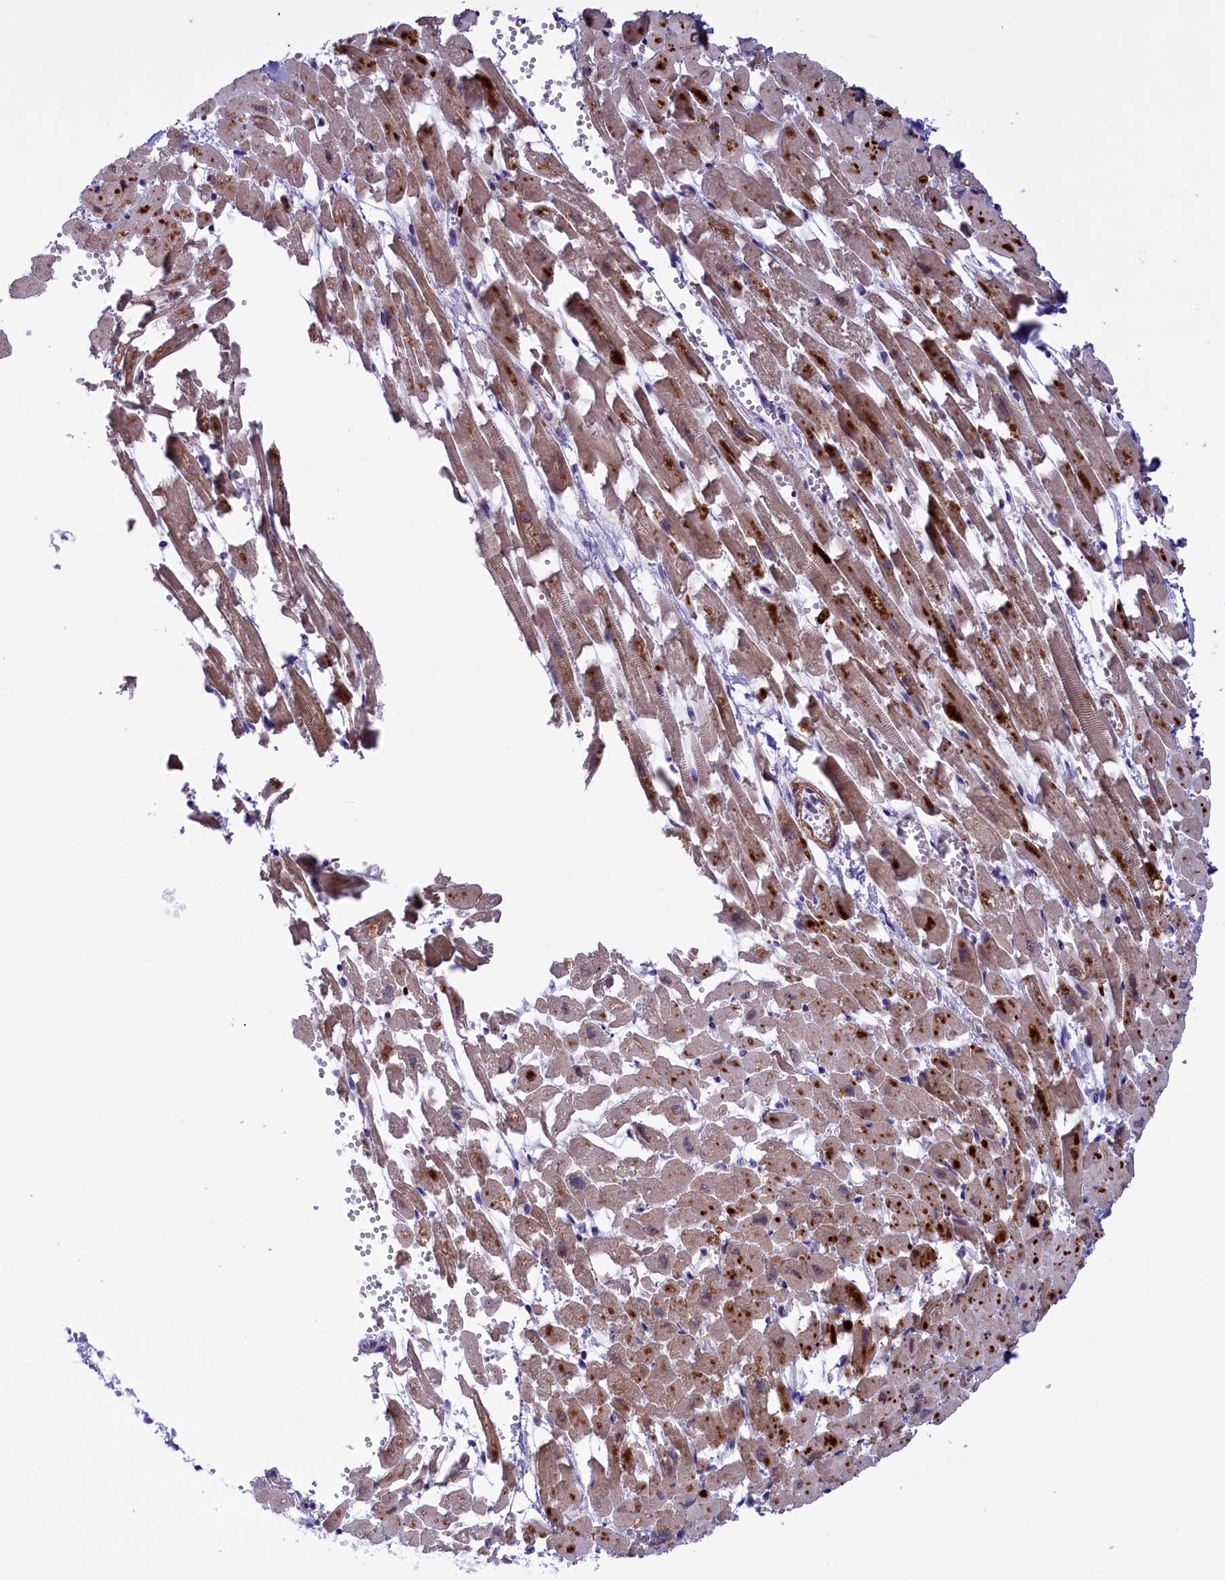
{"staining": {"intensity": "strong", "quantity": "<25%", "location": "cytoplasmic/membranous"}, "tissue": "heart muscle", "cell_type": "Cardiomyocytes", "image_type": "normal", "snomed": [{"axis": "morphology", "description": "Normal tissue, NOS"}, {"axis": "topography", "description": "Heart"}], "caption": "Protein staining by immunohistochemistry exhibits strong cytoplasmic/membranous staining in approximately <25% of cardiomyocytes in normal heart muscle.", "gene": "LOXL1", "patient": {"sex": "female", "age": 64}}